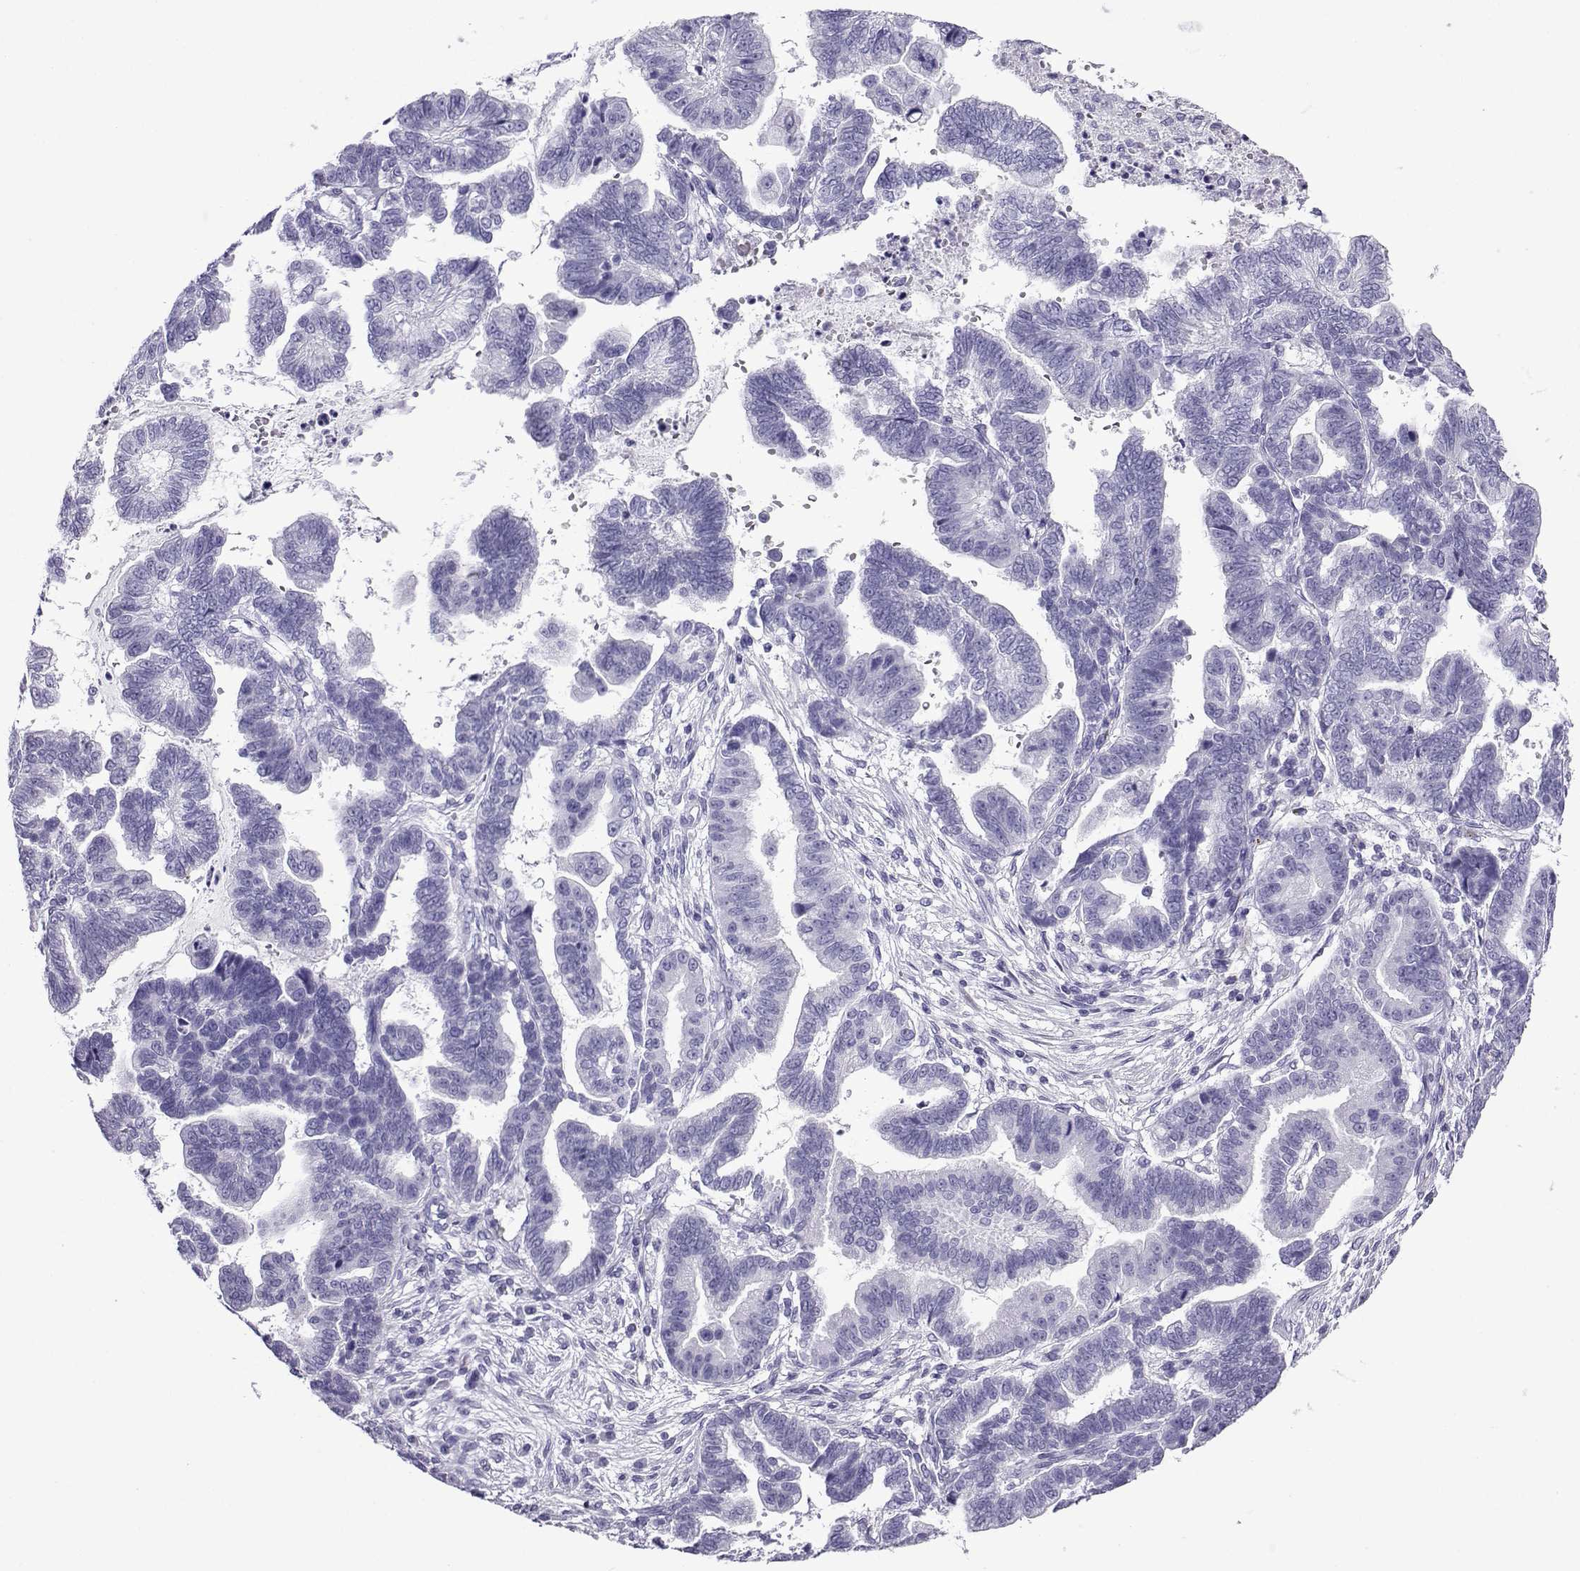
{"staining": {"intensity": "negative", "quantity": "none", "location": "none"}, "tissue": "stomach cancer", "cell_type": "Tumor cells", "image_type": "cancer", "snomed": [{"axis": "morphology", "description": "Adenocarcinoma, NOS"}, {"axis": "topography", "description": "Stomach"}], "caption": "Immunohistochemistry (IHC) micrograph of human stomach cancer stained for a protein (brown), which demonstrates no staining in tumor cells. (Immunohistochemistry, brightfield microscopy, high magnification).", "gene": "CD109", "patient": {"sex": "male", "age": 83}}